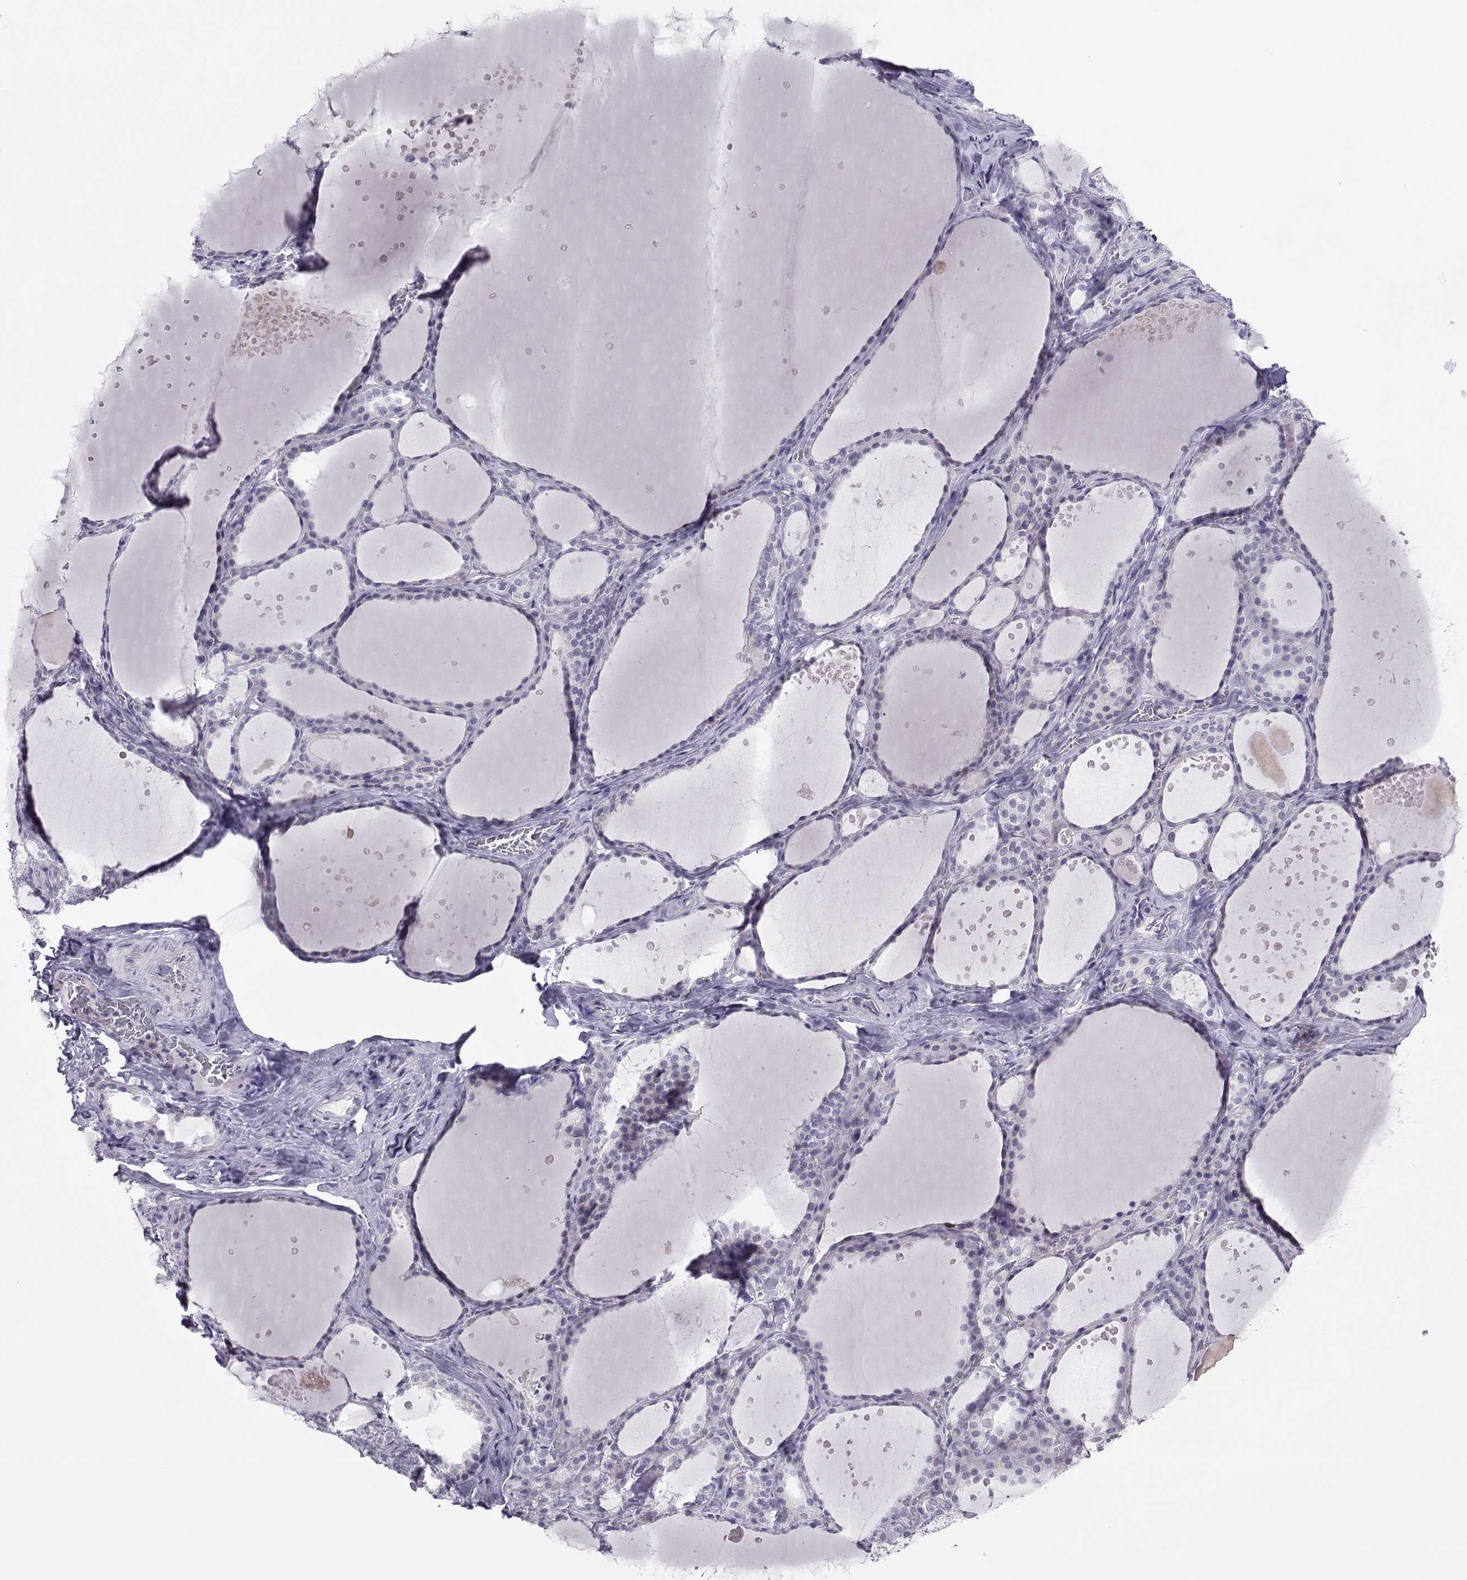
{"staining": {"intensity": "negative", "quantity": "none", "location": "none"}, "tissue": "thyroid gland", "cell_type": "Glandular cells", "image_type": "normal", "snomed": [{"axis": "morphology", "description": "Normal tissue, NOS"}, {"axis": "topography", "description": "Thyroid gland"}], "caption": "Thyroid gland was stained to show a protein in brown. There is no significant expression in glandular cells. (Brightfield microscopy of DAB (3,3'-diaminobenzidine) immunohistochemistry (IHC) at high magnification).", "gene": "TRPM7", "patient": {"sex": "male", "age": 63}}